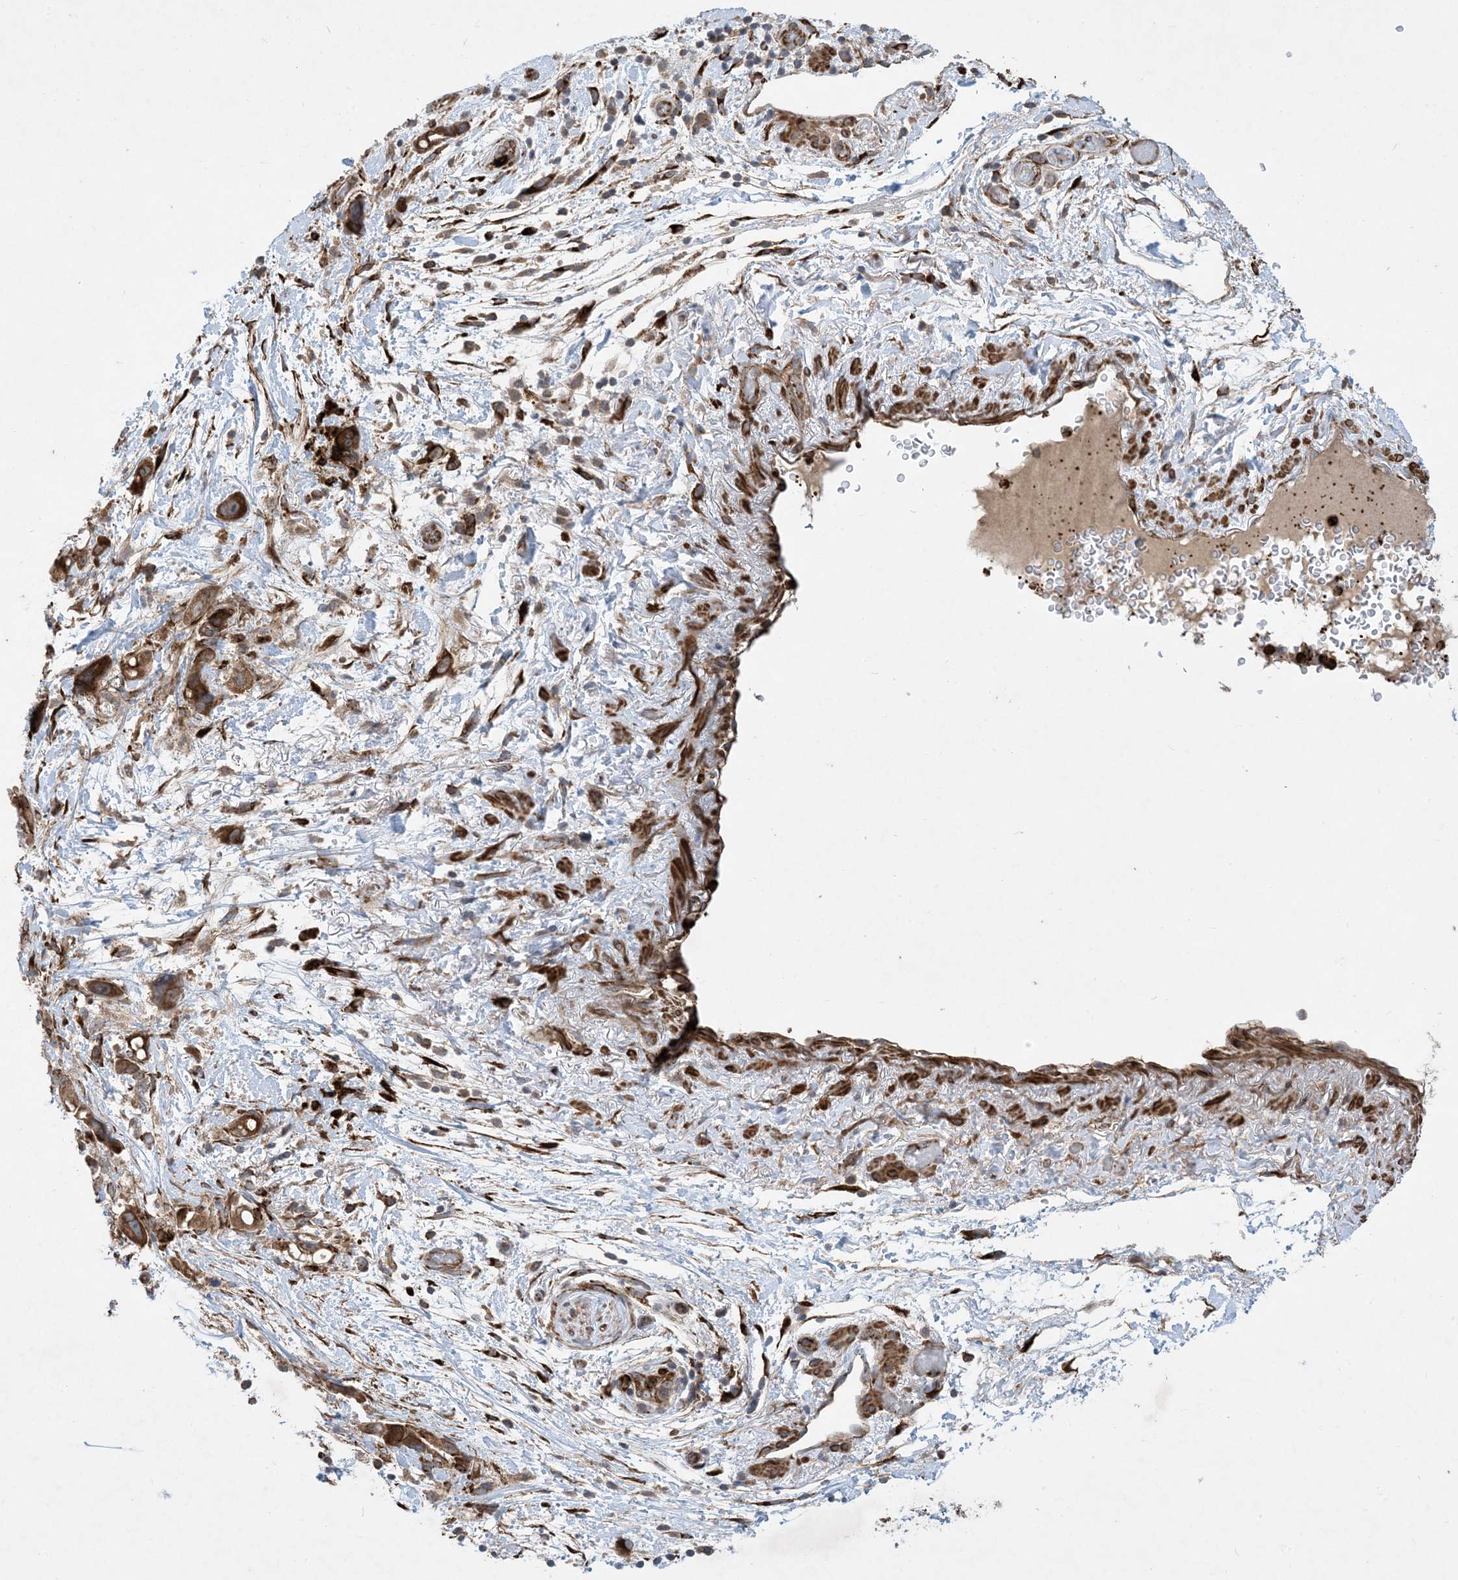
{"staining": {"intensity": "strong", "quantity": ">75%", "location": "cytoplasmic/membranous"}, "tissue": "pancreatic cancer", "cell_type": "Tumor cells", "image_type": "cancer", "snomed": [{"axis": "morphology", "description": "Normal tissue, NOS"}, {"axis": "morphology", "description": "Adenocarcinoma, NOS"}, {"axis": "topography", "description": "Pancreas"}], "caption": "IHC of adenocarcinoma (pancreatic) reveals high levels of strong cytoplasmic/membranous expression in approximately >75% of tumor cells. (IHC, brightfield microscopy, high magnification).", "gene": "OTOP1", "patient": {"sex": "female", "age": 68}}